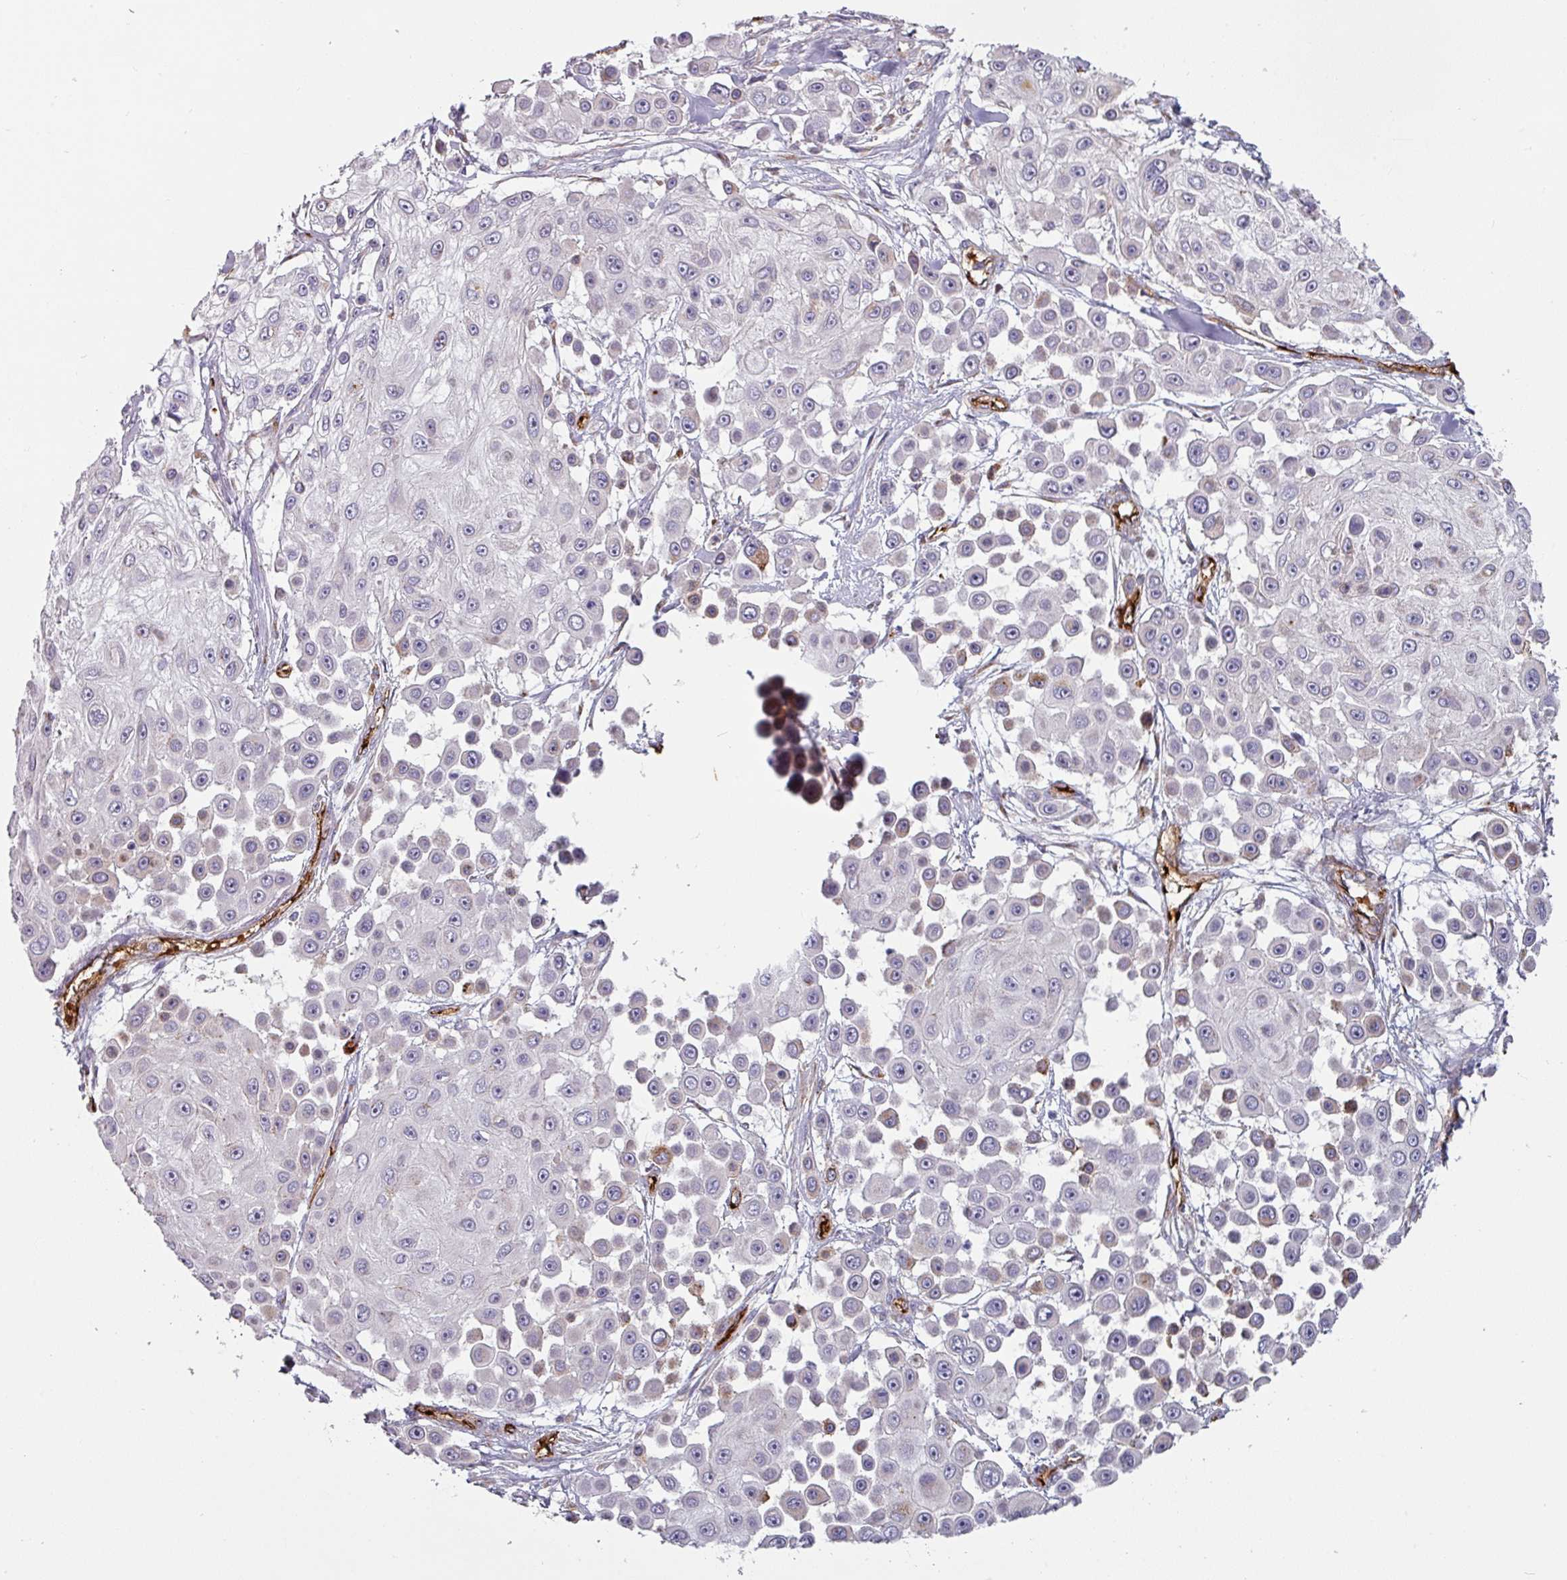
{"staining": {"intensity": "moderate", "quantity": "<25%", "location": "cytoplasmic/membranous"}, "tissue": "skin cancer", "cell_type": "Tumor cells", "image_type": "cancer", "snomed": [{"axis": "morphology", "description": "Squamous cell carcinoma, NOS"}, {"axis": "topography", "description": "Skin"}], "caption": "Skin cancer (squamous cell carcinoma) tissue displays moderate cytoplasmic/membranous expression in approximately <25% of tumor cells", "gene": "PRODH2", "patient": {"sex": "male", "age": 67}}